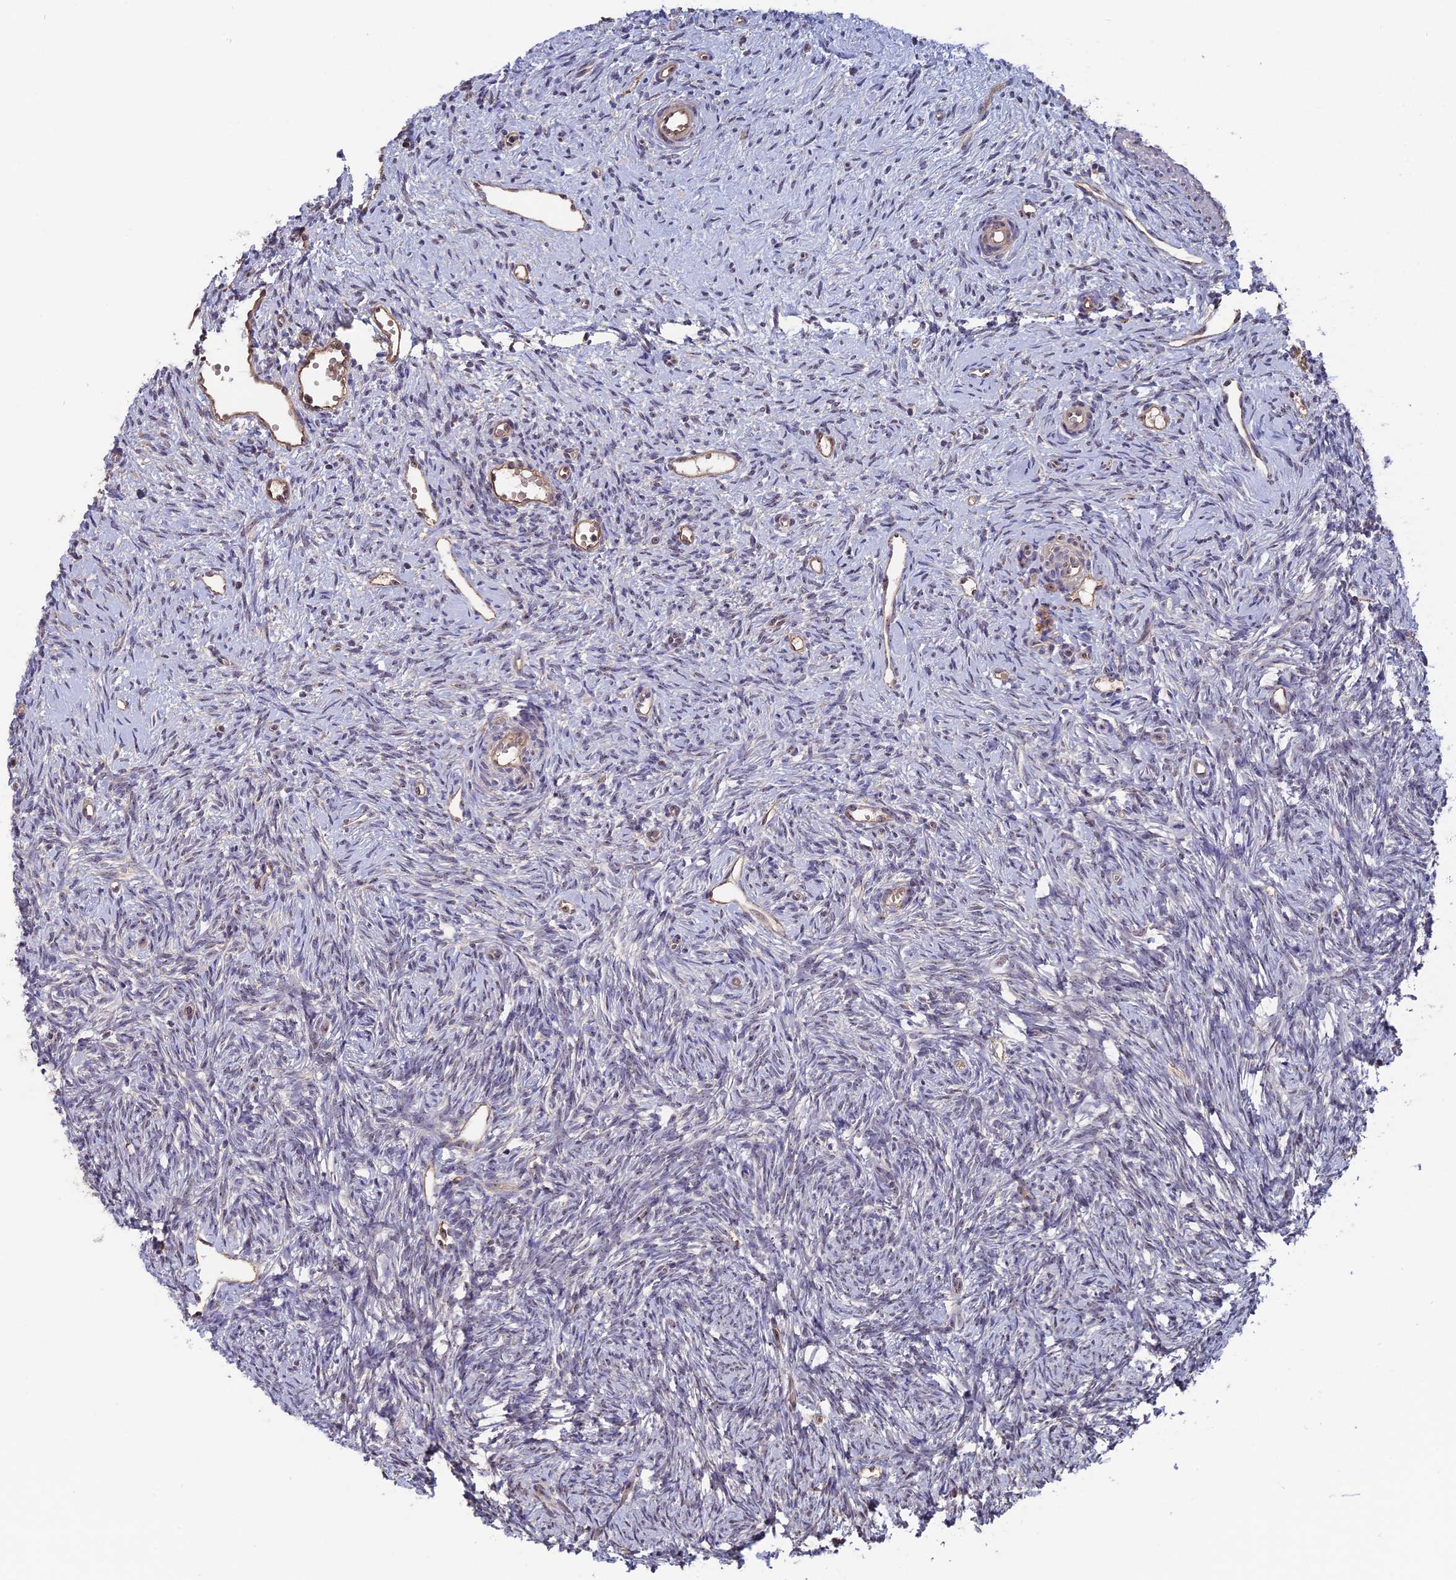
{"staining": {"intensity": "negative", "quantity": "none", "location": "none"}, "tissue": "ovary", "cell_type": "Ovarian stroma cells", "image_type": "normal", "snomed": [{"axis": "morphology", "description": "Normal tissue, NOS"}, {"axis": "topography", "description": "Ovary"}], "caption": "IHC of normal human ovary exhibits no staining in ovarian stroma cells. (Stains: DAB immunohistochemistry (IHC) with hematoxylin counter stain, Microscopy: brightfield microscopy at high magnification).", "gene": "FAM98C", "patient": {"sex": "female", "age": 51}}